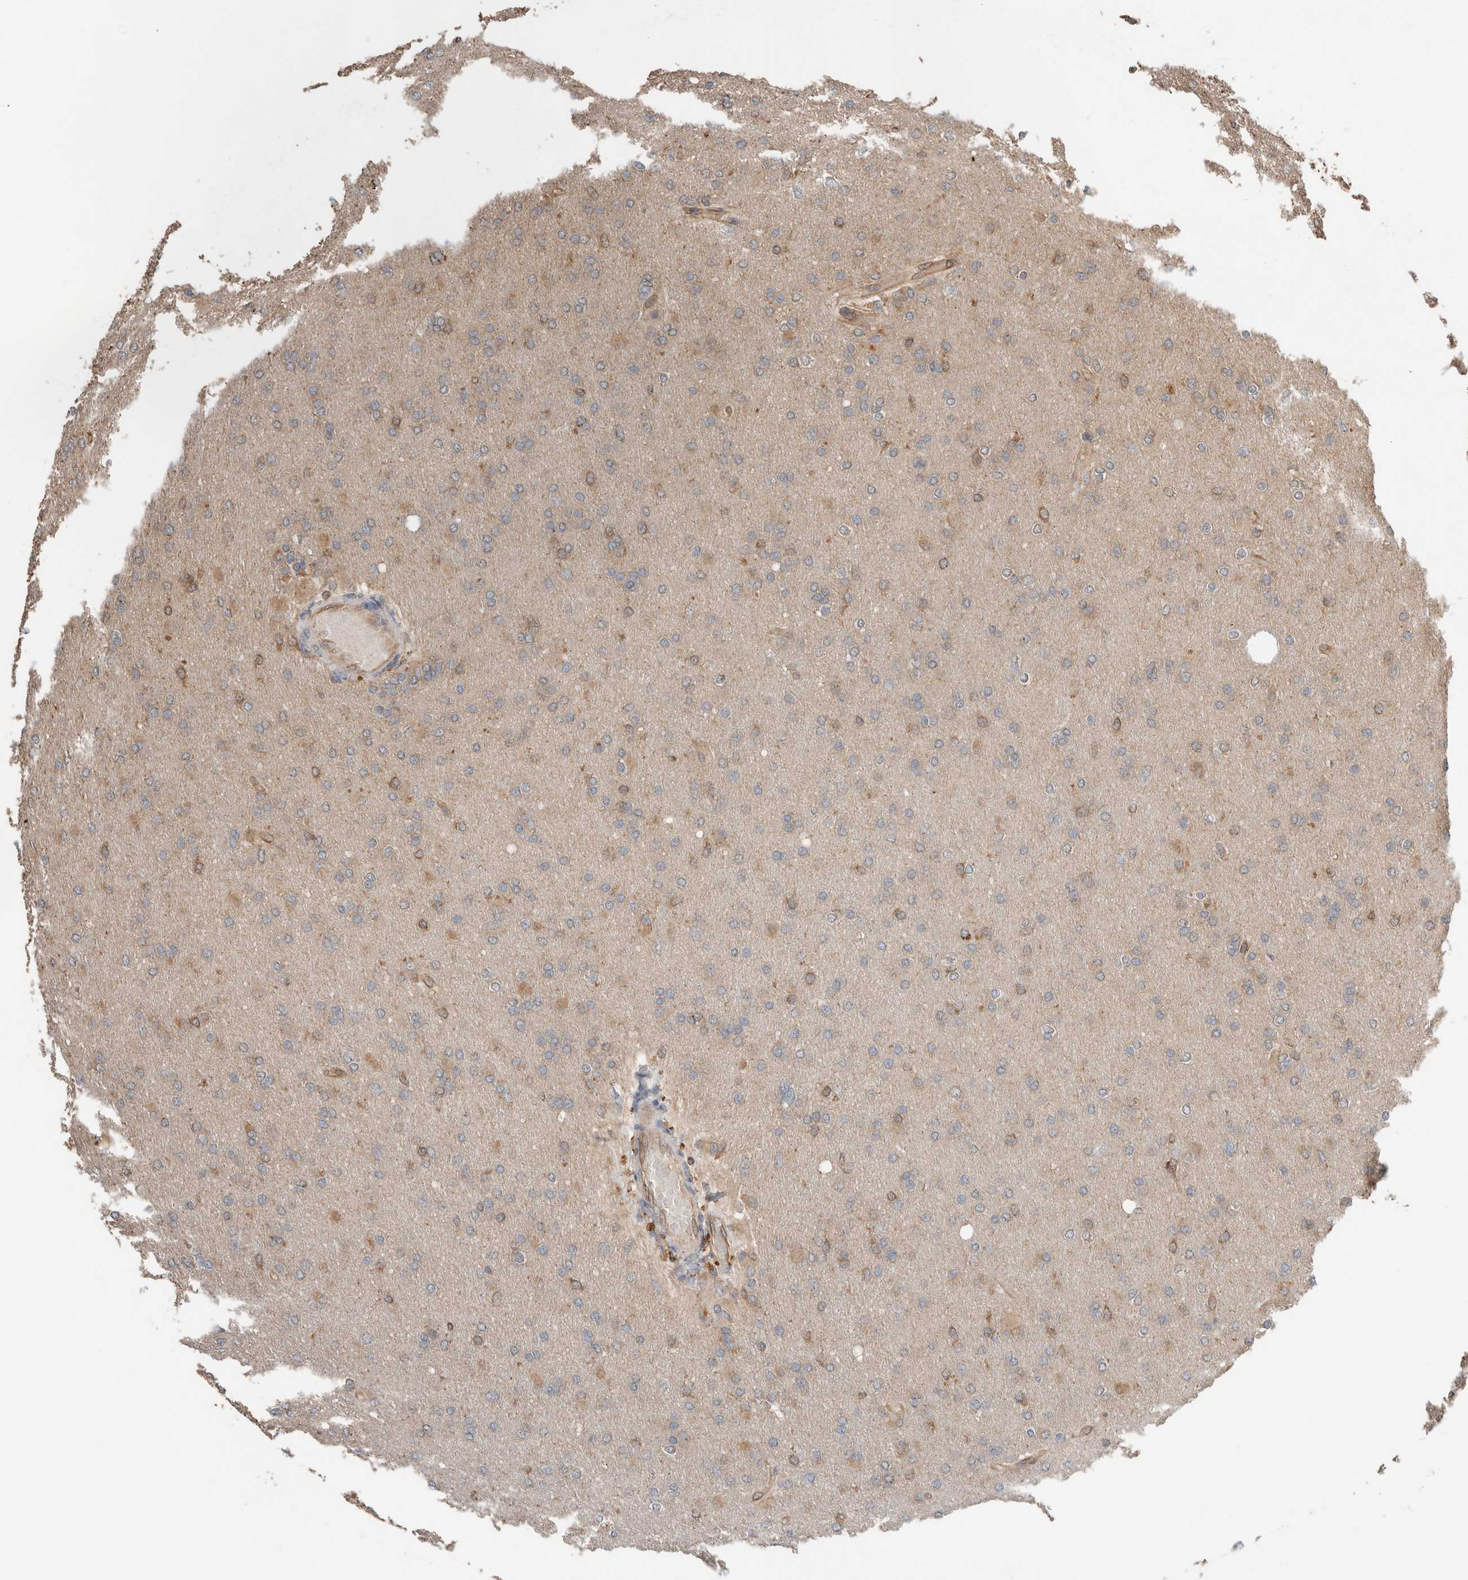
{"staining": {"intensity": "weak", "quantity": "<25%", "location": "cytoplasmic/membranous"}, "tissue": "glioma", "cell_type": "Tumor cells", "image_type": "cancer", "snomed": [{"axis": "morphology", "description": "Glioma, malignant, High grade"}, {"axis": "topography", "description": "Cerebral cortex"}], "caption": "Immunohistochemistry (IHC) of malignant glioma (high-grade) reveals no staining in tumor cells.", "gene": "ERAP2", "patient": {"sex": "female", "age": 36}}